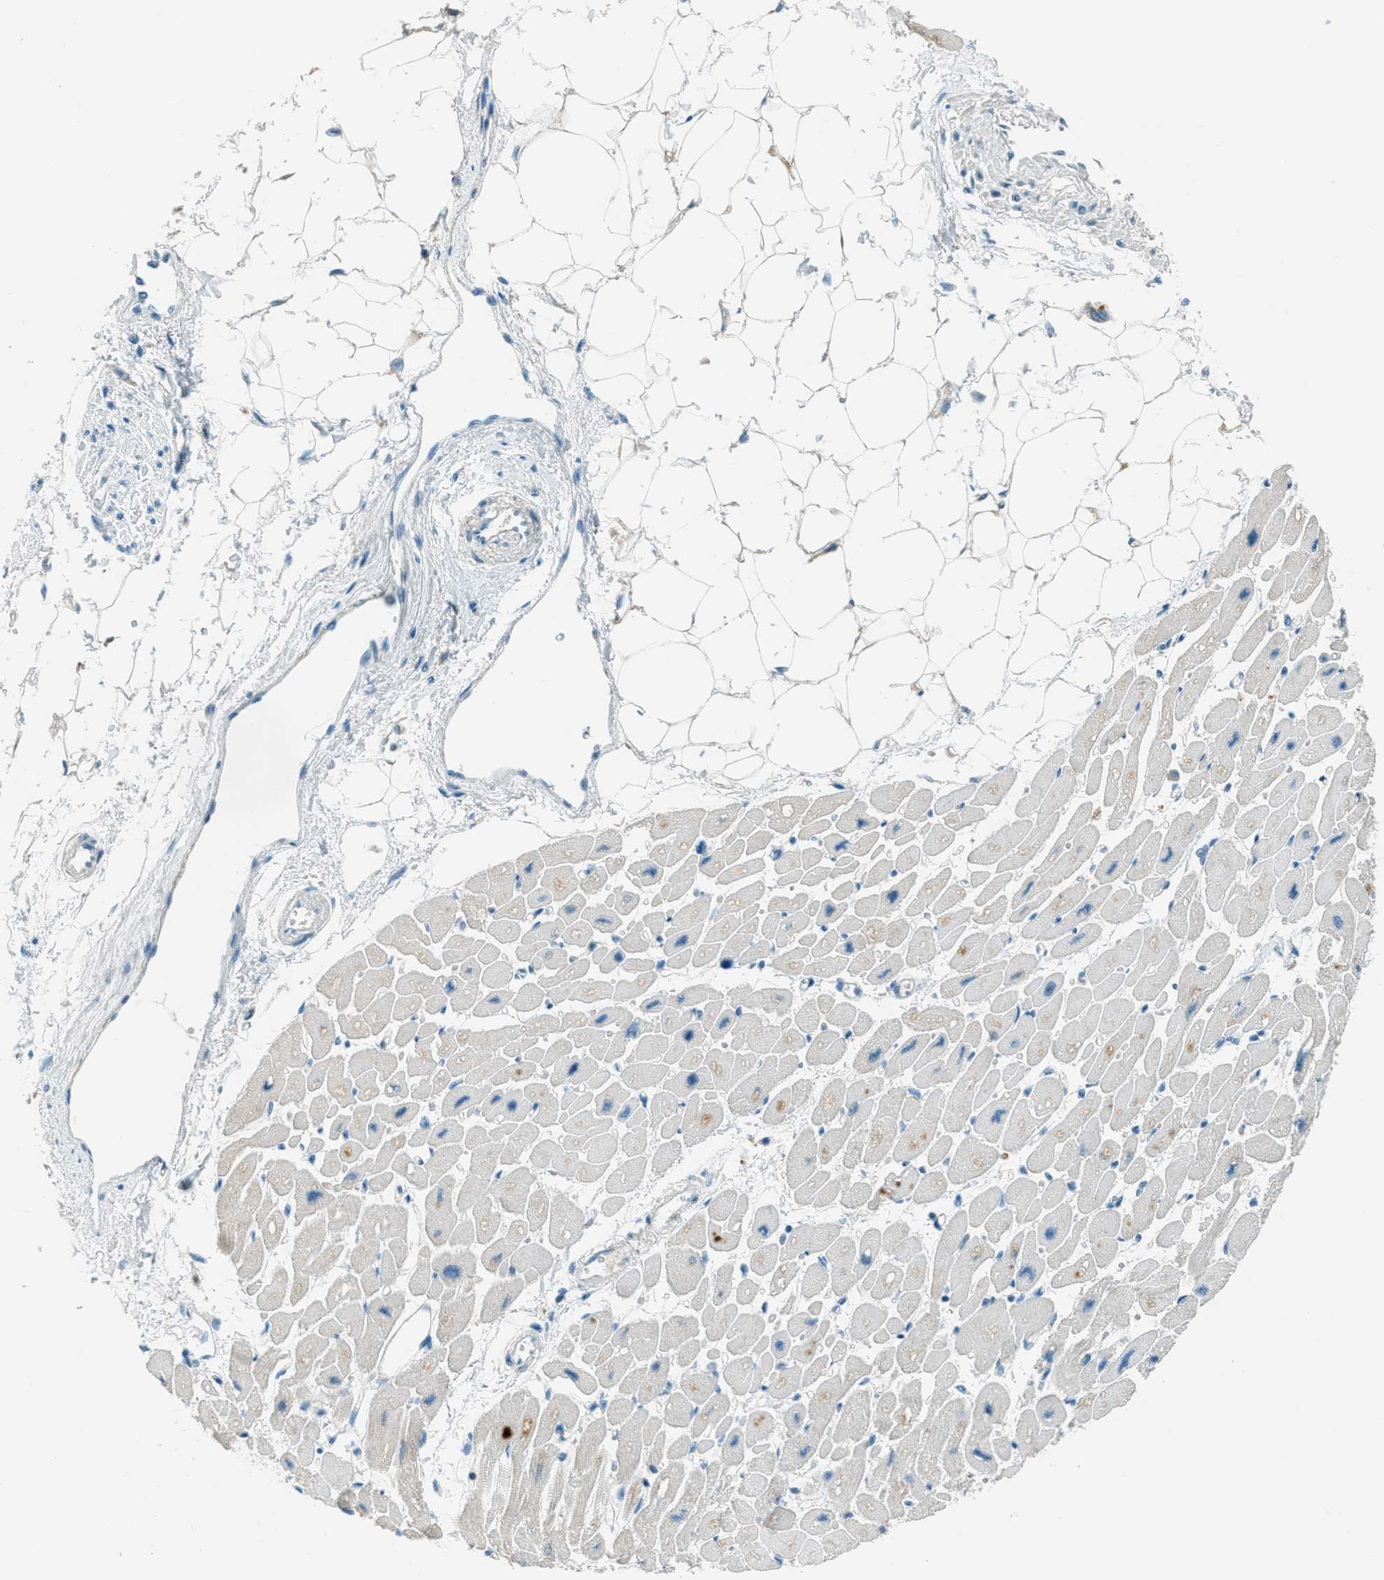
{"staining": {"intensity": "negative", "quantity": "none", "location": "none"}, "tissue": "heart muscle", "cell_type": "Cardiomyocytes", "image_type": "normal", "snomed": [{"axis": "morphology", "description": "Normal tissue, NOS"}, {"axis": "topography", "description": "Heart"}], "caption": "Cardiomyocytes are negative for protein expression in benign human heart muscle. (DAB (3,3'-diaminobenzidine) immunohistochemistry, high magnification).", "gene": "MSLN", "patient": {"sex": "female", "age": 54}}